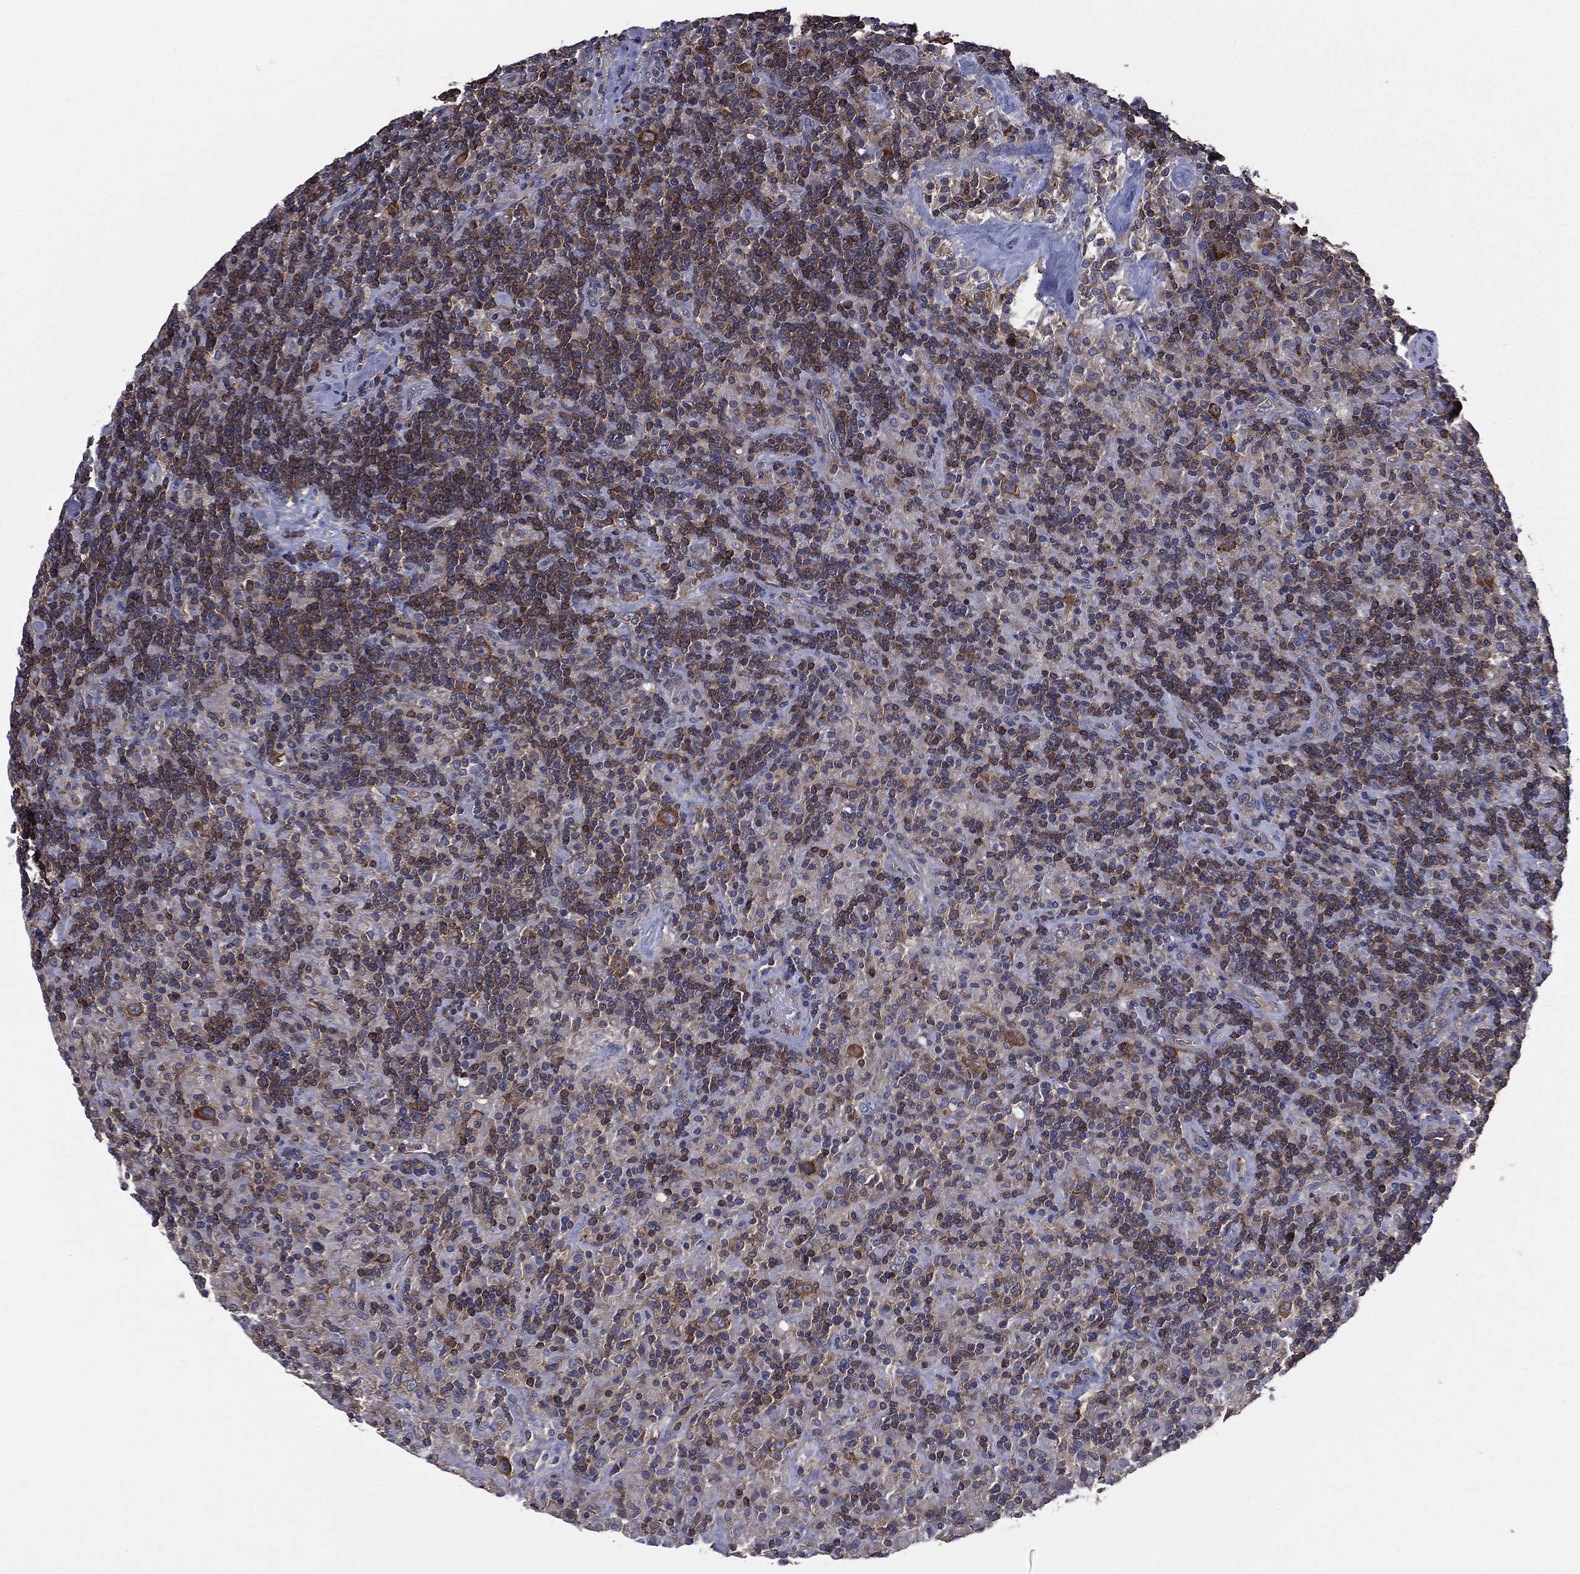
{"staining": {"intensity": "moderate", "quantity": ">75%", "location": "cytoplasmic/membranous"}, "tissue": "lymphoma", "cell_type": "Tumor cells", "image_type": "cancer", "snomed": [{"axis": "morphology", "description": "Hodgkin's disease, NOS"}, {"axis": "topography", "description": "Lymph node"}], "caption": "Lymphoma stained for a protein demonstrates moderate cytoplasmic/membranous positivity in tumor cells.", "gene": "FARSA", "patient": {"sex": "male", "age": 70}}